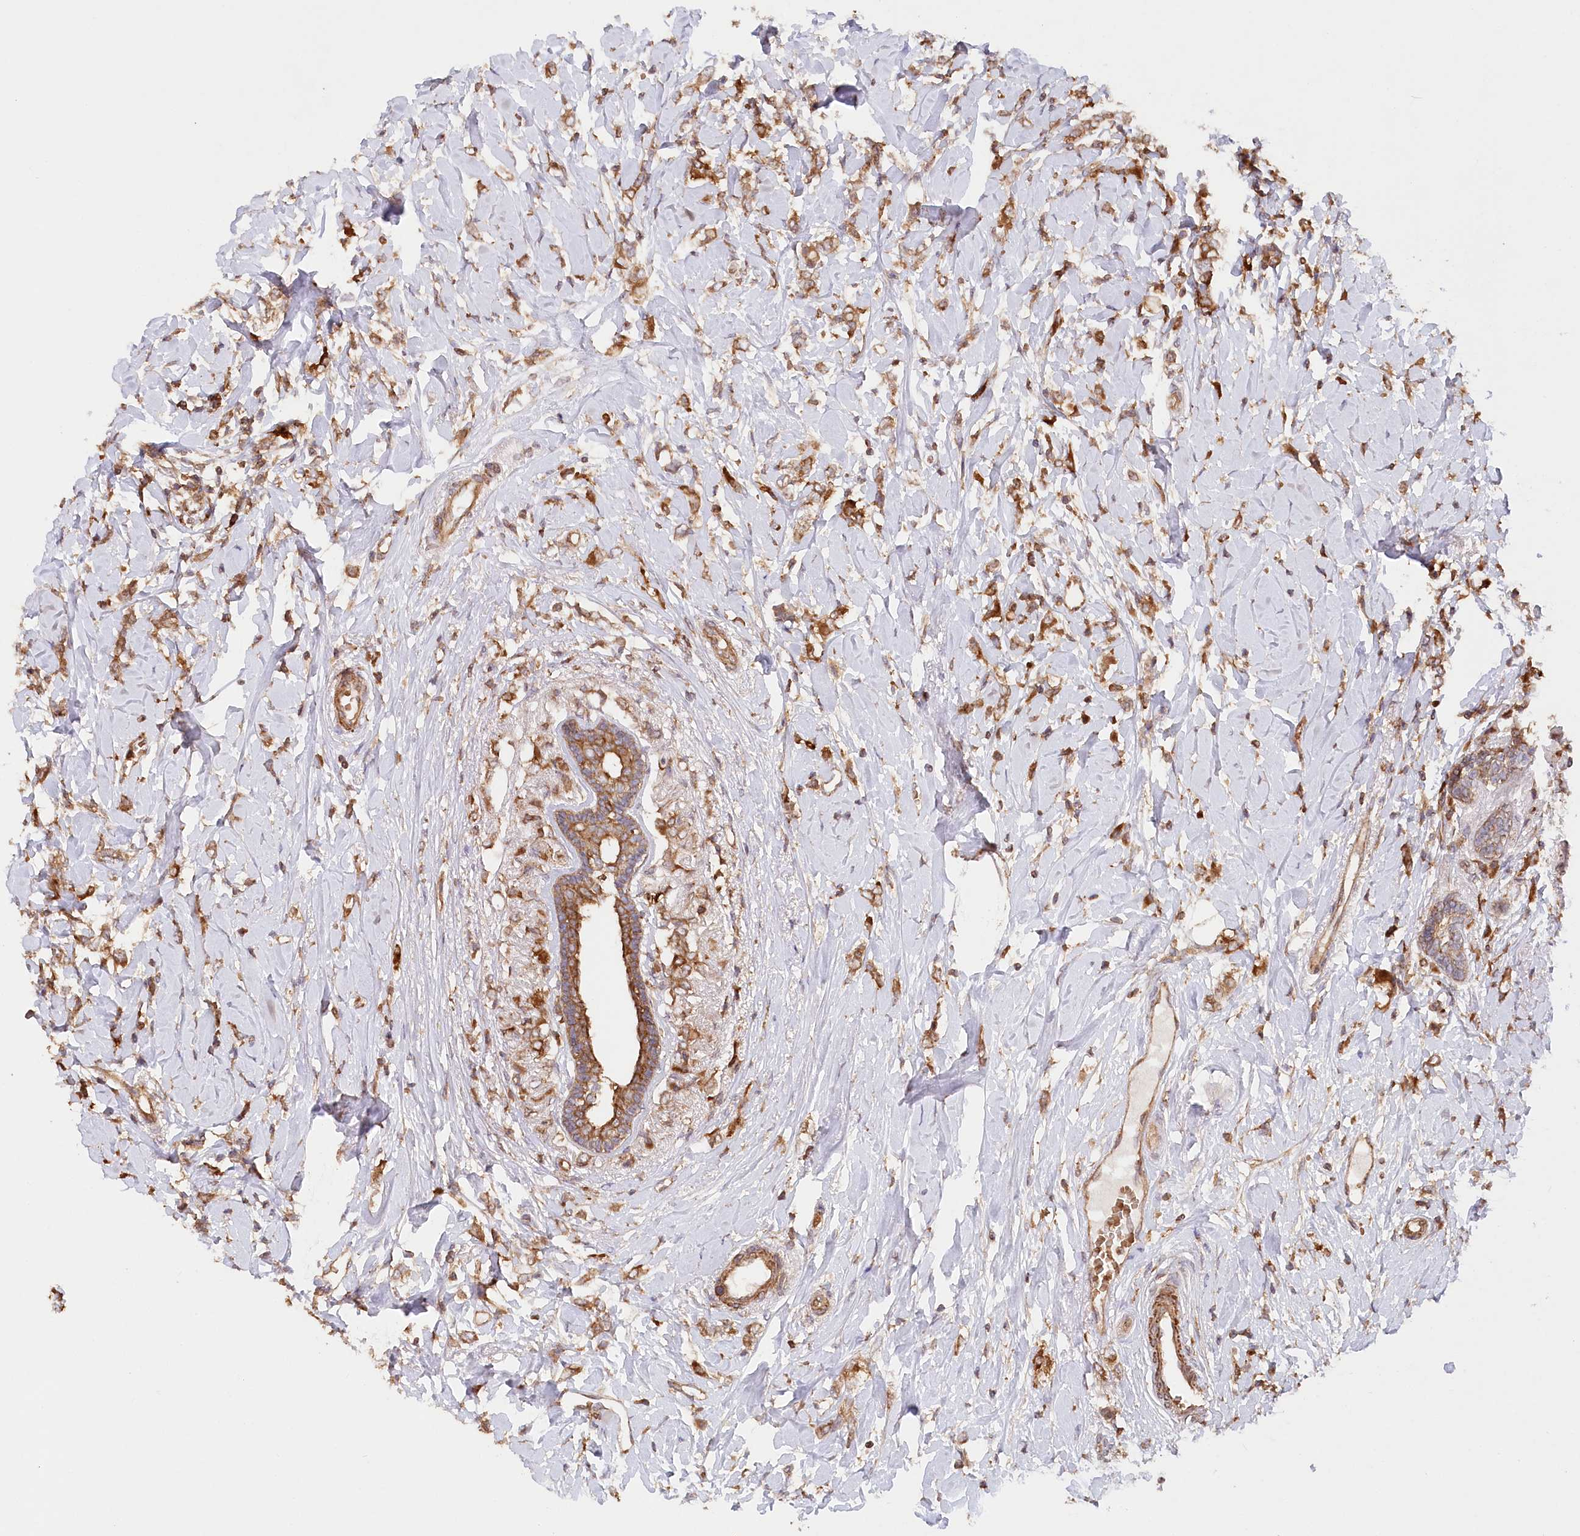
{"staining": {"intensity": "moderate", "quantity": ">75%", "location": "cytoplasmic/membranous"}, "tissue": "breast cancer", "cell_type": "Tumor cells", "image_type": "cancer", "snomed": [{"axis": "morphology", "description": "Normal tissue, NOS"}, {"axis": "morphology", "description": "Lobular carcinoma"}, {"axis": "topography", "description": "Breast"}], "caption": "Moderate cytoplasmic/membranous staining is appreciated in about >75% of tumor cells in breast cancer.", "gene": "PAIP2", "patient": {"sex": "female", "age": 47}}